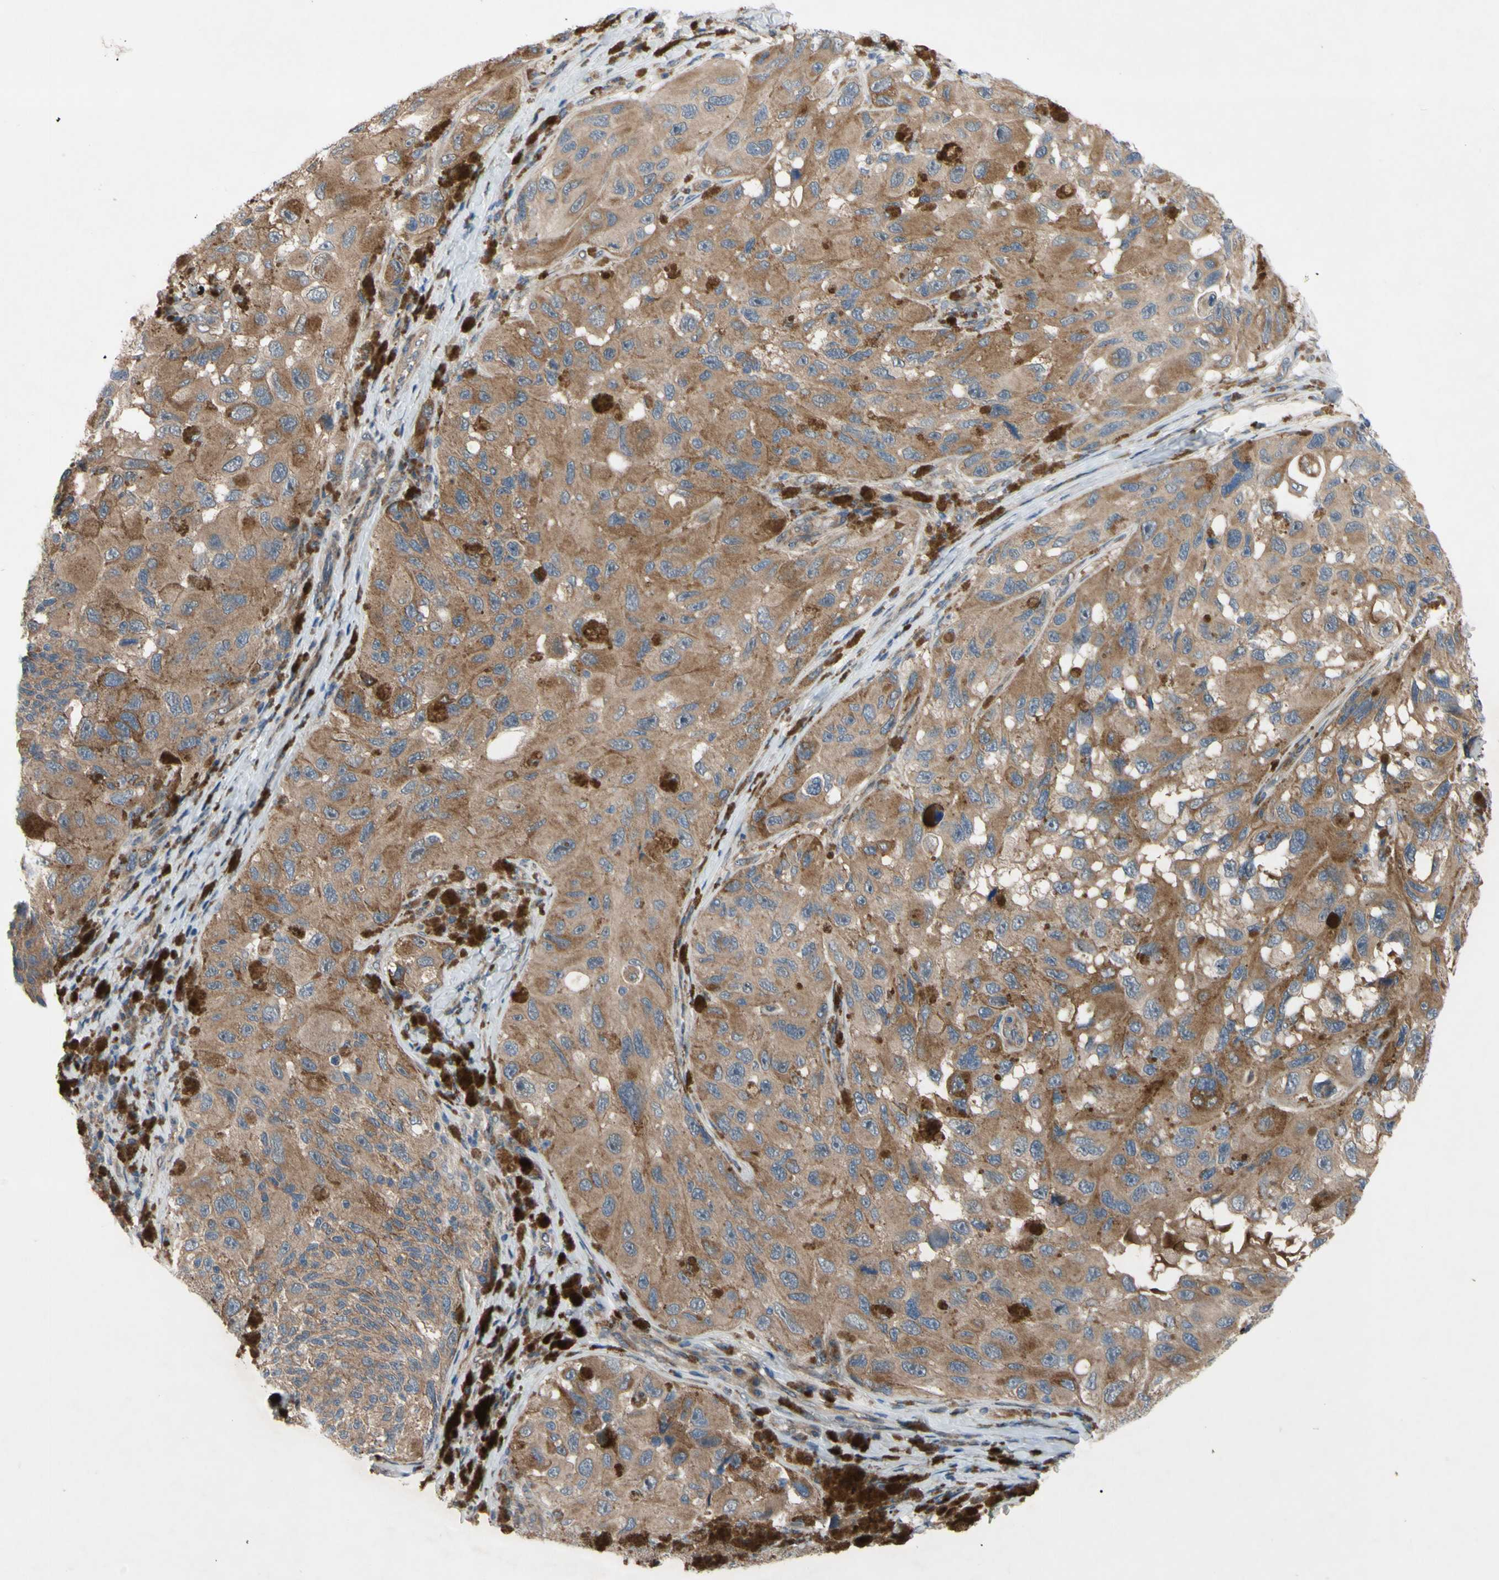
{"staining": {"intensity": "moderate", "quantity": ">75%", "location": "cytoplasmic/membranous"}, "tissue": "melanoma", "cell_type": "Tumor cells", "image_type": "cancer", "snomed": [{"axis": "morphology", "description": "Malignant melanoma, NOS"}, {"axis": "topography", "description": "Skin"}], "caption": "IHC staining of melanoma, which exhibits medium levels of moderate cytoplasmic/membranous positivity in approximately >75% of tumor cells indicating moderate cytoplasmic/membranous protein expression. The staining was performed using DAB (brown) for protein detection and nuclei were counterstained in hematoxylin (blue).", "gene": "SVIL", "patient": {"sex": "female", "age": 73}}